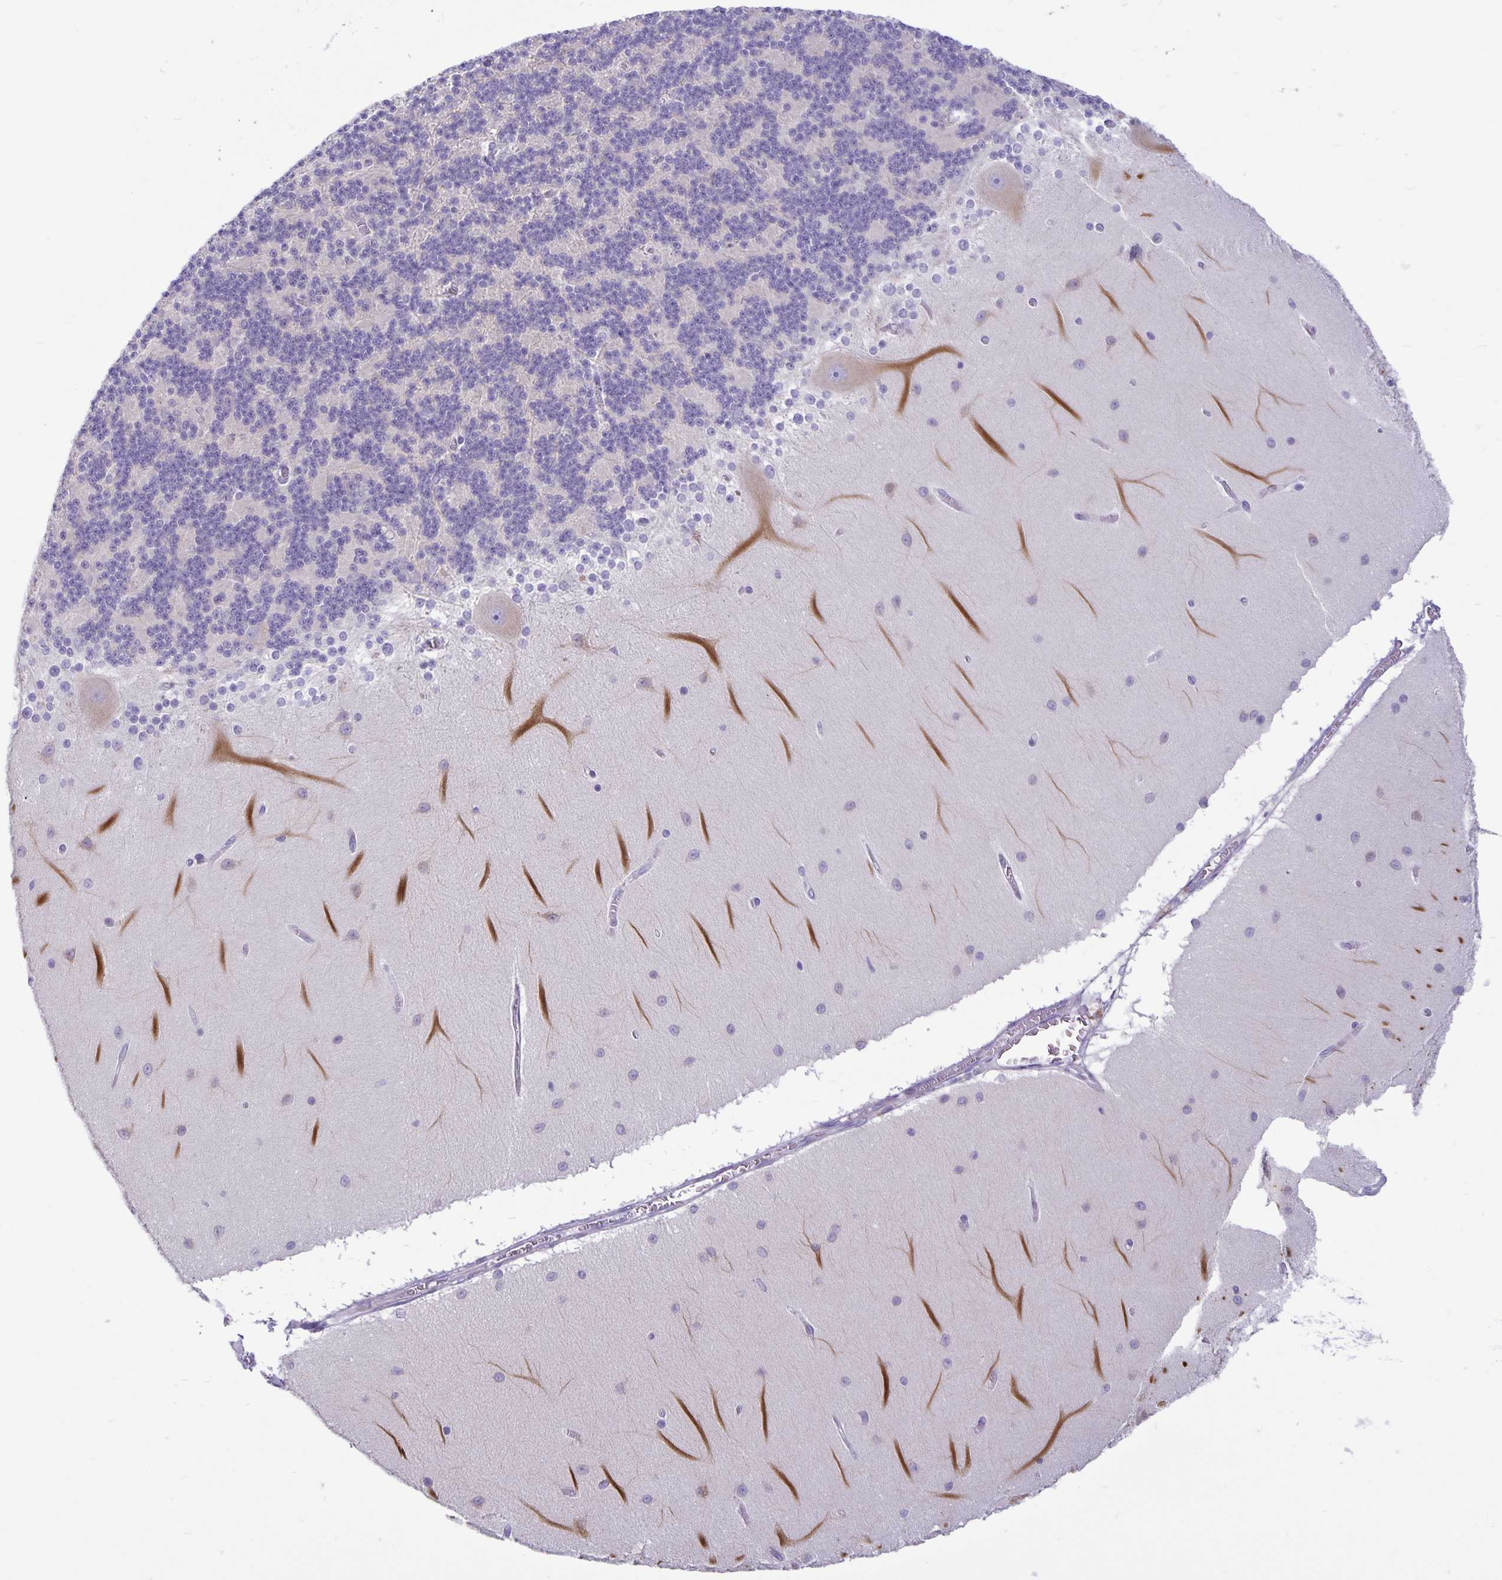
{"staining": {"intensity": "negative", "quantity": "none", "location": "none"}, "tissue": "cerebellum", "cell_type": "Cells in granular layer", "image_type": "normal", "snomed": [{"axis": "morphology", "description": "Normal tissue, NOS"}, {"axis": "topography", "description": "Cerebellum"}], "caption": "This is an immunohistochemistry (IHC) photomicrograph of benign human cerebellum. There is no staining in cells in granular layer.", "gene": "IBTK", "patient": {"sex": "female", "age": 54}}